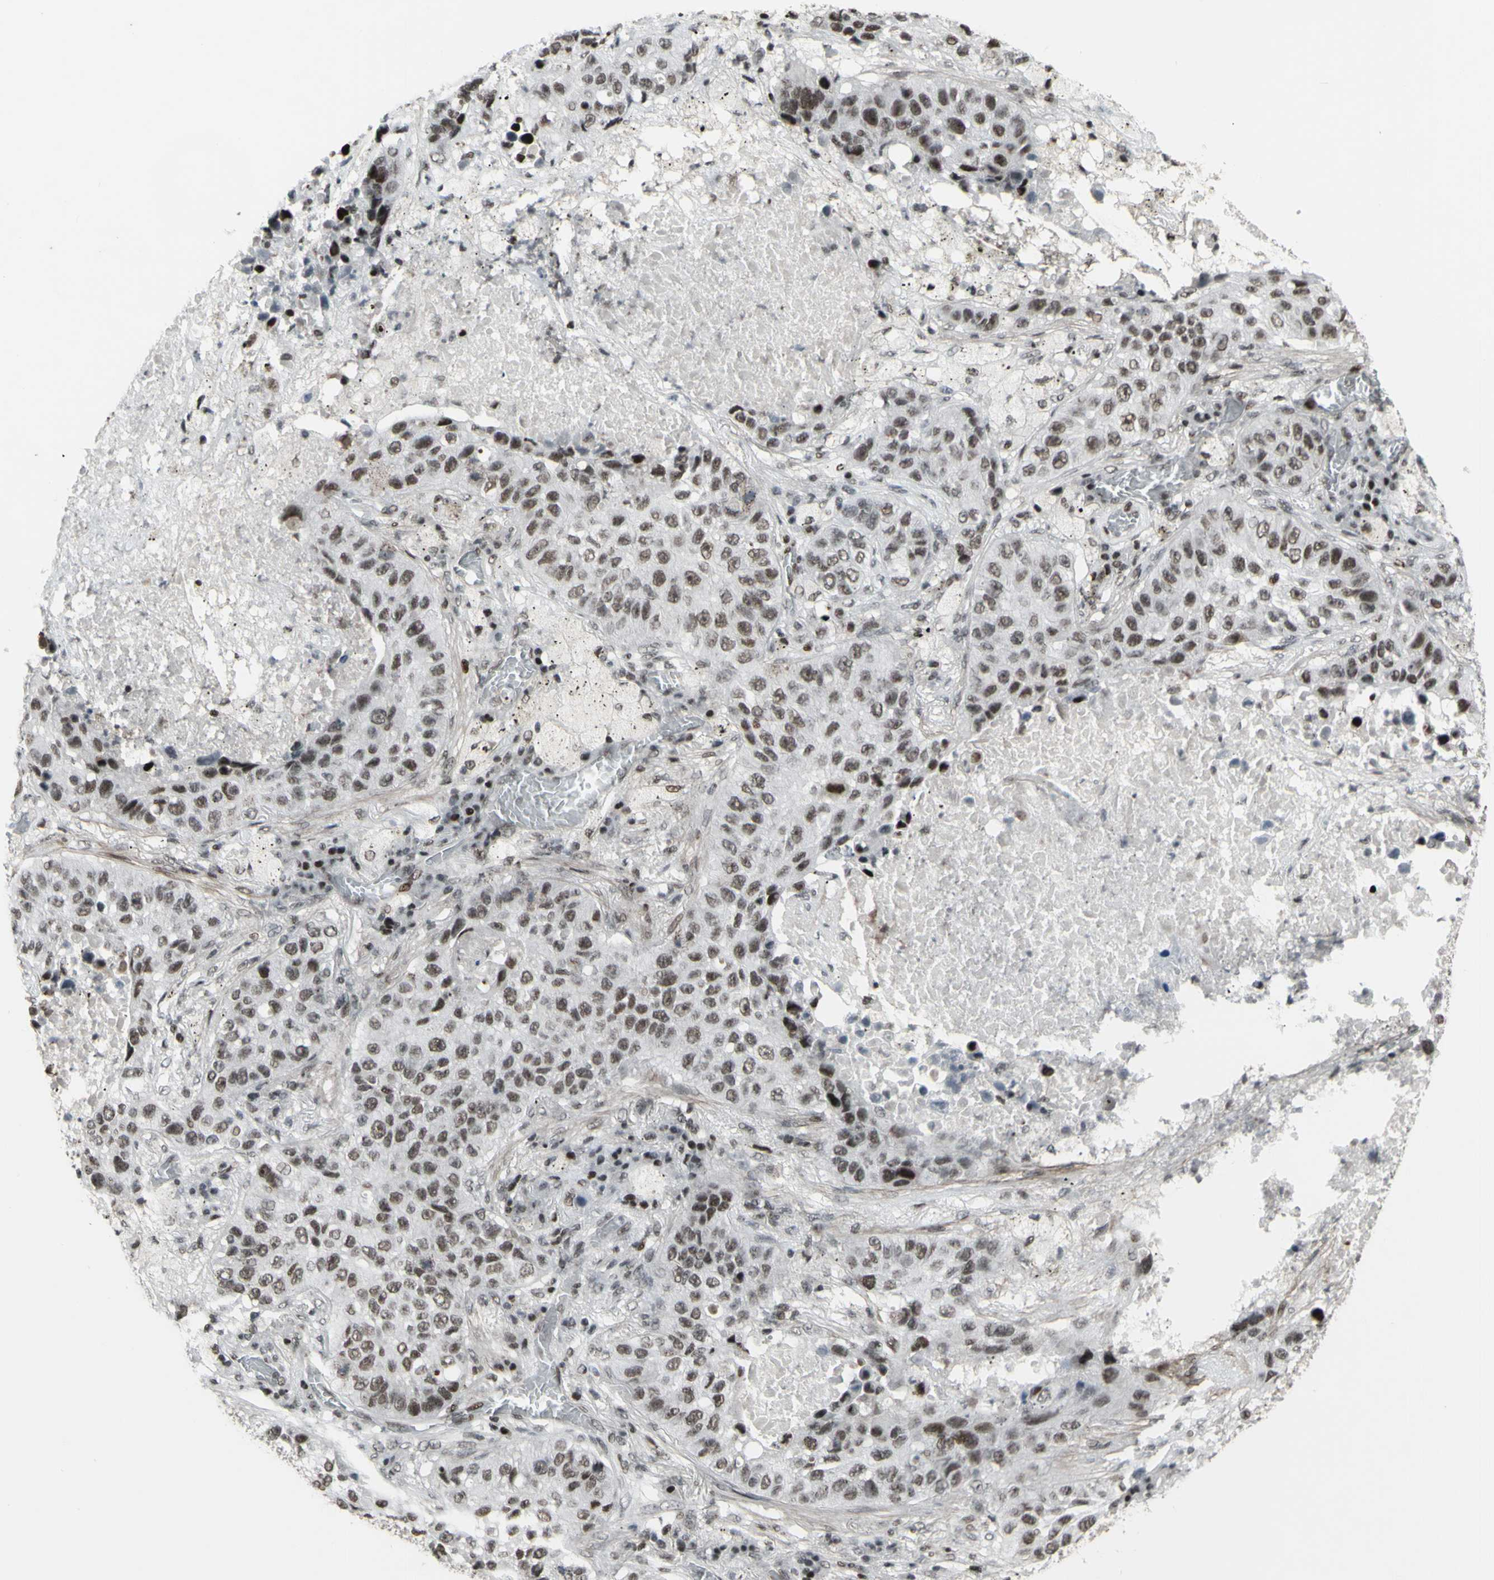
{"staining": {"intensity": "moderate", "quantity": "25%-75%", "location": "nuclear"}, "tissue": "lung cancer", "cell_type": "Tumor cells", "image_type": "cancer", "snomed": [{"axis": "morphology", "description": "Squamous cell carcinoma, NOS"}, {"axis": "topography", "description": "Lung"}], "caption": "IHC of human lung cancer (squamous cell carcinoma) displays medium levels of moderate nuclear staining in about 25%-75% of tumor cells.", "gene": "SUPT6H", "patient": {"sex": "male", "age": 57}}